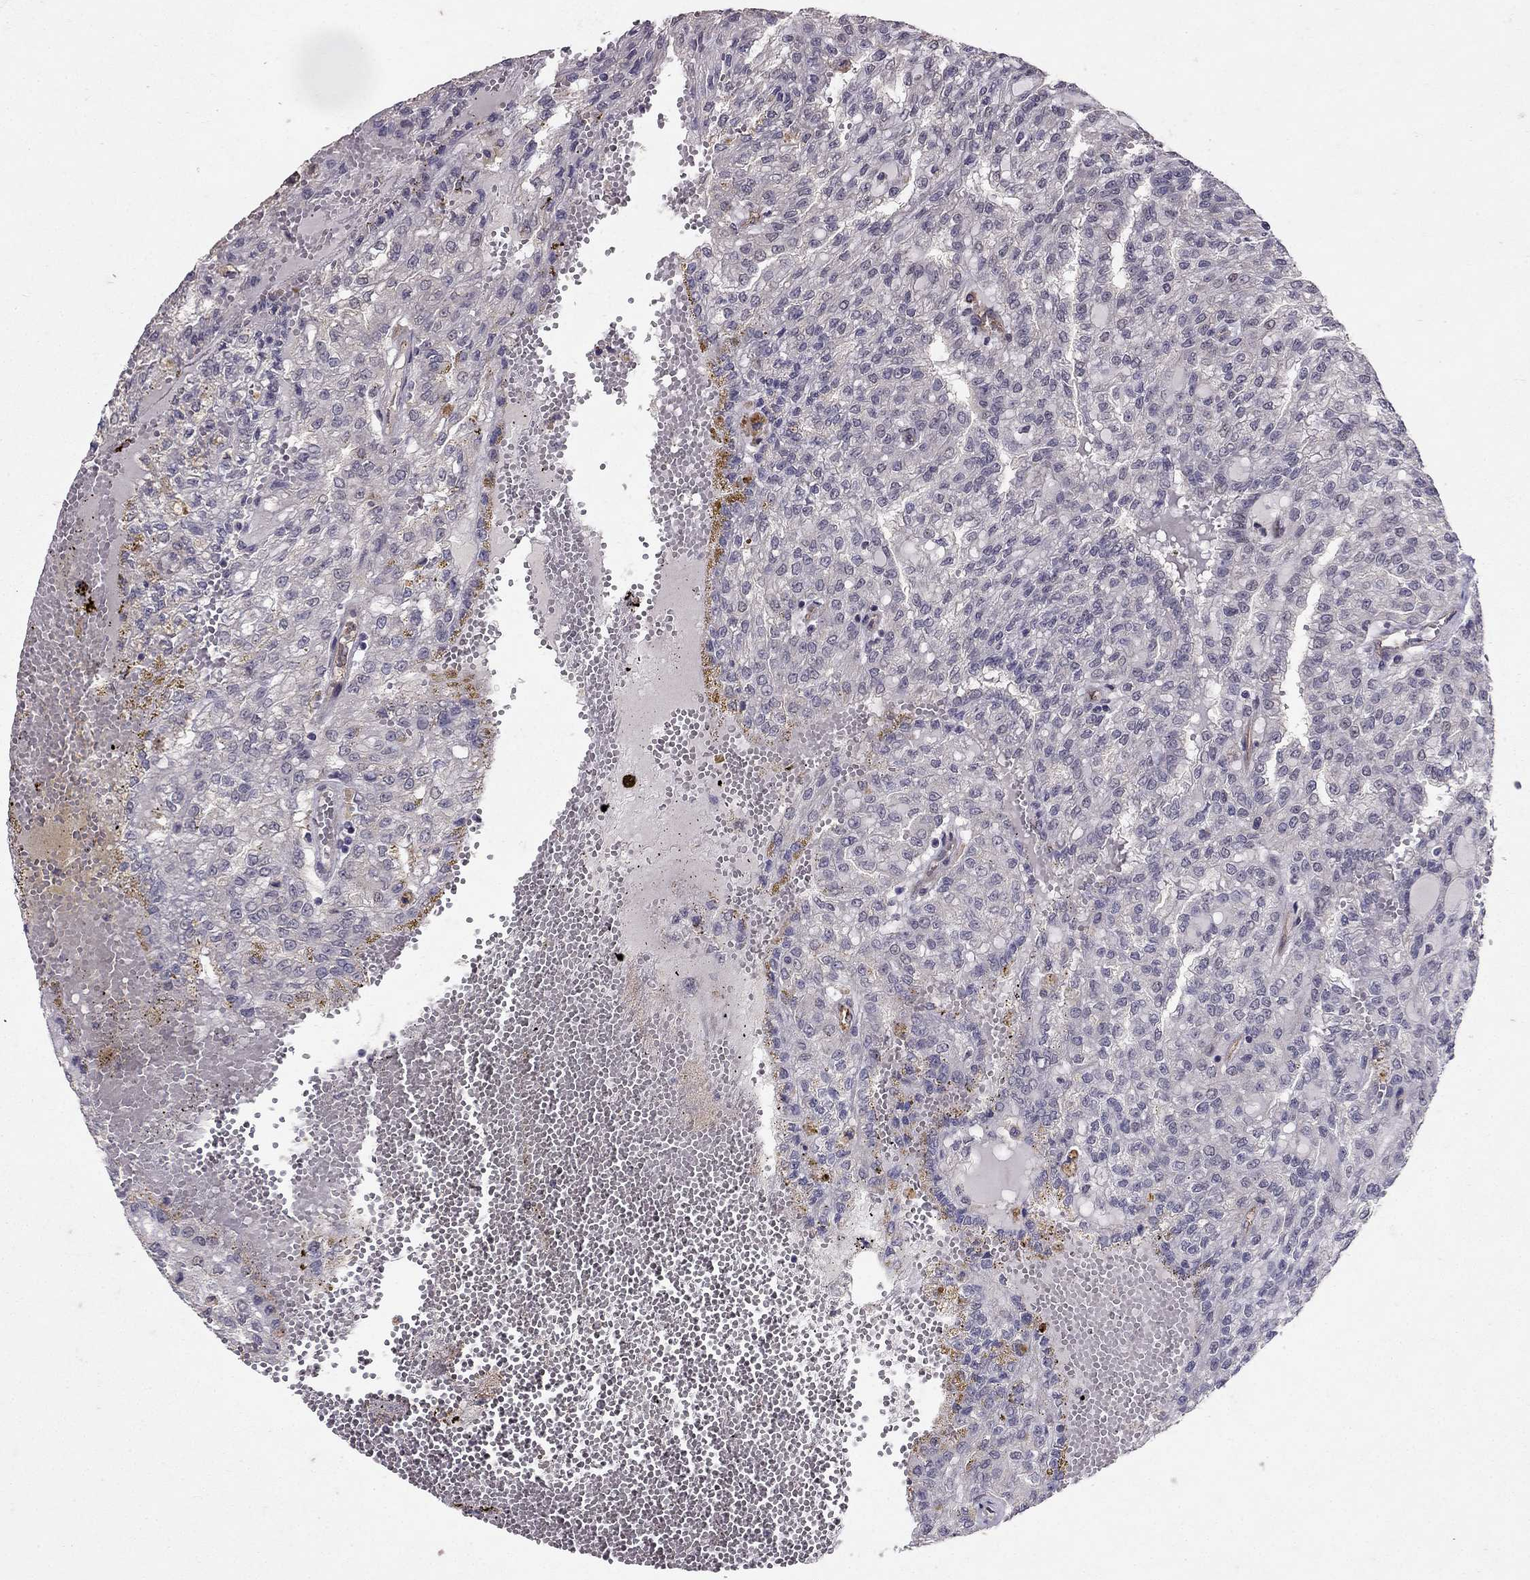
{"staining": {"intensity": "negative", "quantity": "none", "location": "none"}, "tissue": "renal cancer", "cell_type": "Tumor cells", "image_type": "cancer", "snomed": [{"axis": "morphology", "description": "Adenocarcinoma, NOS"}, {"axis": "topography", "description": "Kidney"}], "caption": "This is an IHC image of renal cancer. There is no staining in tumor cells.", "gene": "RASIP1", "patient": {"sex": "male", "age": 63}}